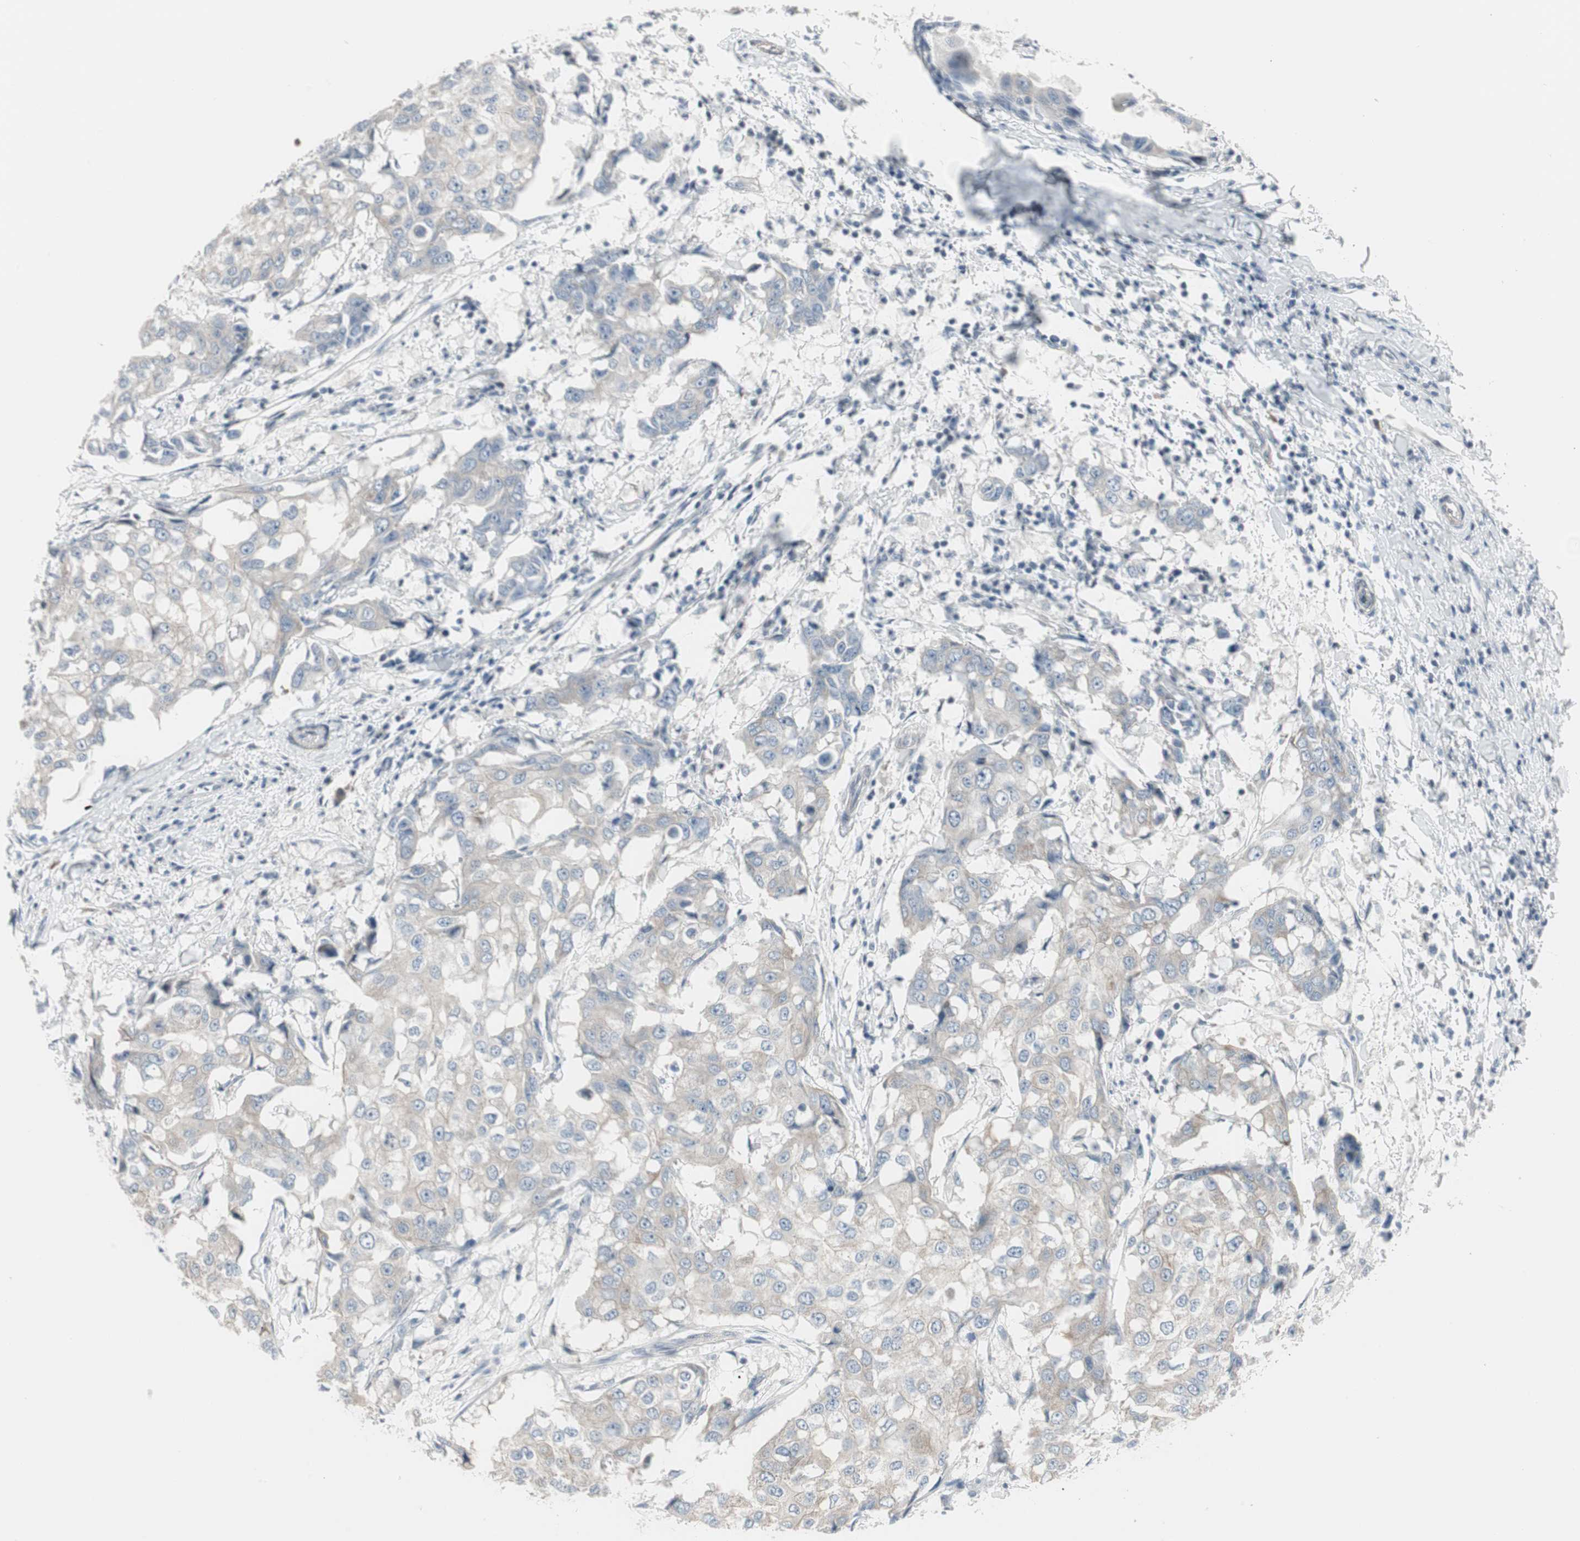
{"staining": {"intensity": "negative", "quantity": "none", "location": "none"}, "tissue": "breast cancer", "cell_type": "Tumor cells", "image_type": "cancer", "snomed": [{"axis": "morphology", "description": "Duct carcinoma"}, {"axis": "topography", "description": "Breast"}], "caption": "Immunohistochemical staining of breast cancer (intraductal carcinoma) exhibits no significant staining in tumor cells. (DAB immunohistochemistry (IHC), high magnification).", "gene": "DMPK", "patient": {"sex": "female", "age": 27}}